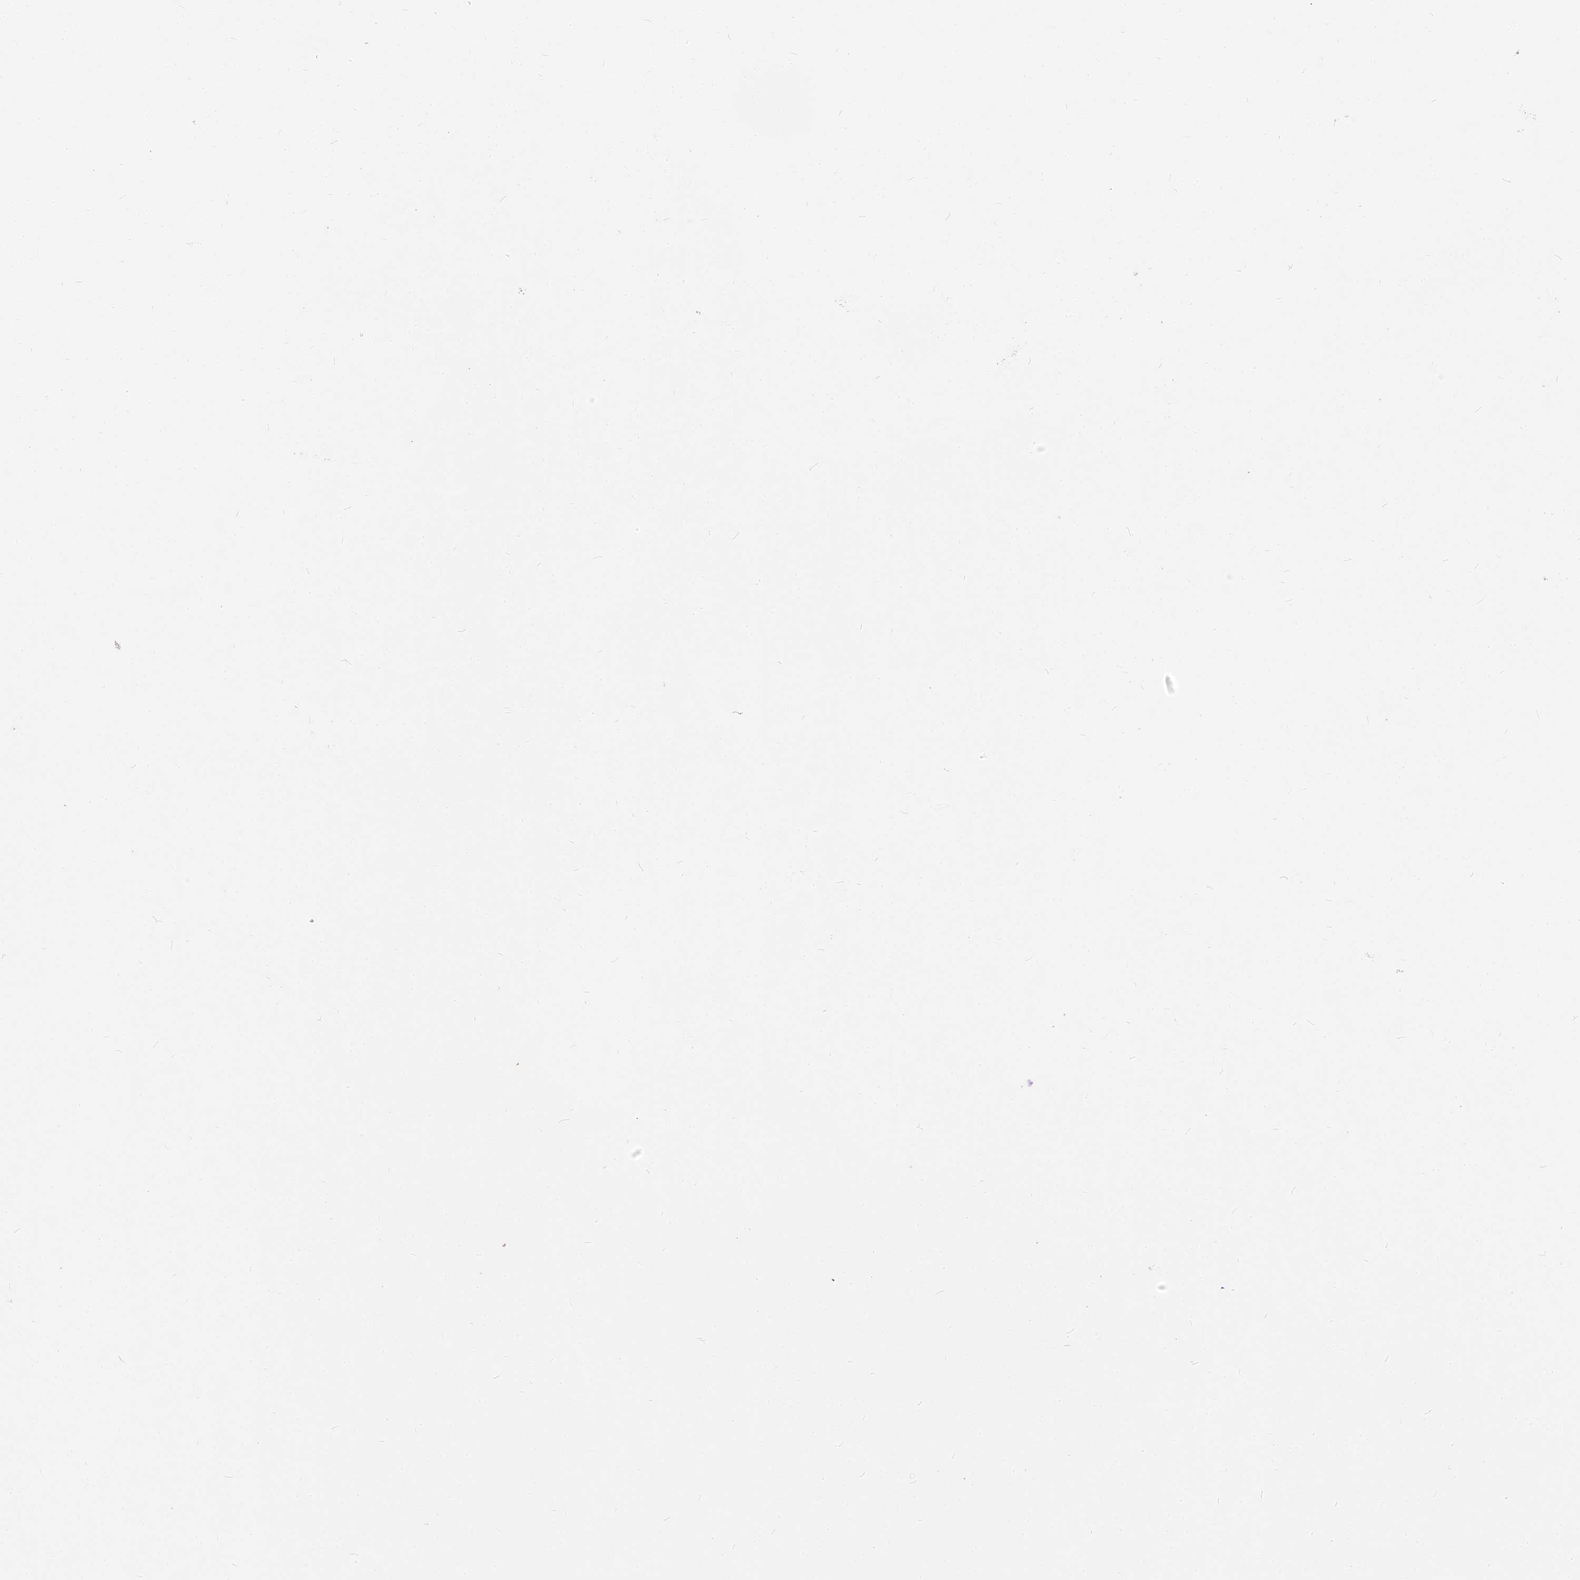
{"staining": {"intensity": "negative", "quantity": "none", "location": "none"}, "tissue": "skin cancer", "cell_type": "Tumor cells", "image_type": "cancer", "snomed": [{"axis": "morphology", "description": "Basal cell carcinoma"}, {"axis": "topography", "description": "Skin"}], "caption": "Histopathology image shows no significant protein staining in tumor cells of basal cell carcinoma (skin).", "gene": "DOCK2", "patient": {"sex": "male", "age": 85}}